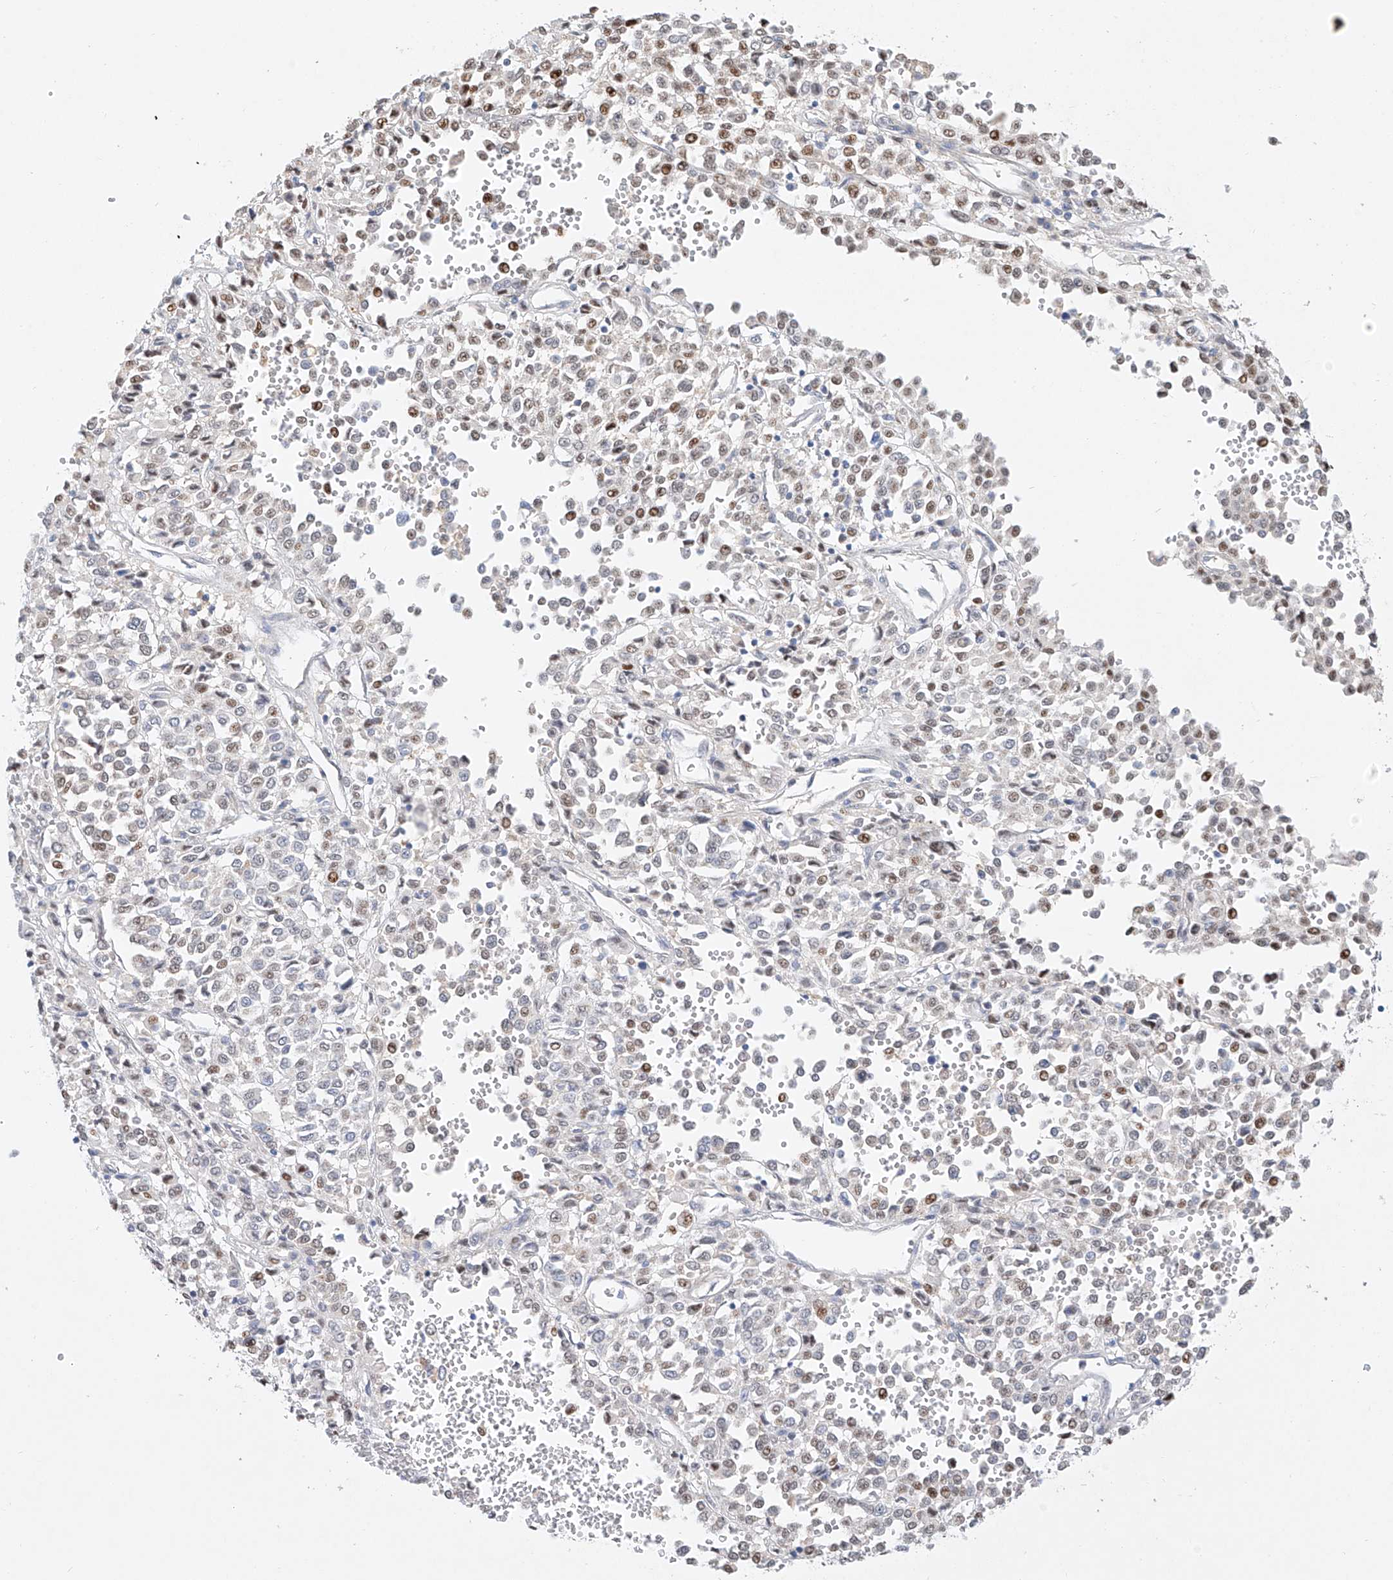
{"staining": {"intensity": "moderate", "quantity": "<25%", "location": "nuclear"}, "tissue": "melanoma", "cell_type": "Tumor cells", "image_type": "cancer", "snomed": [{"axis": "morphology", "description": "Malignant melanoma, Metastatic site"}, {"axis": "topography", "description": "Pancreas"}], "caption": "Approximately <25% of tumor cells in human malignant melanoma (metastatic site) exhibit moderate nuclear protein positivity as visualized by brown immunohistochemical staining.", "gene": "SNU13", "patient": {"sex": "female", "age": 30}}